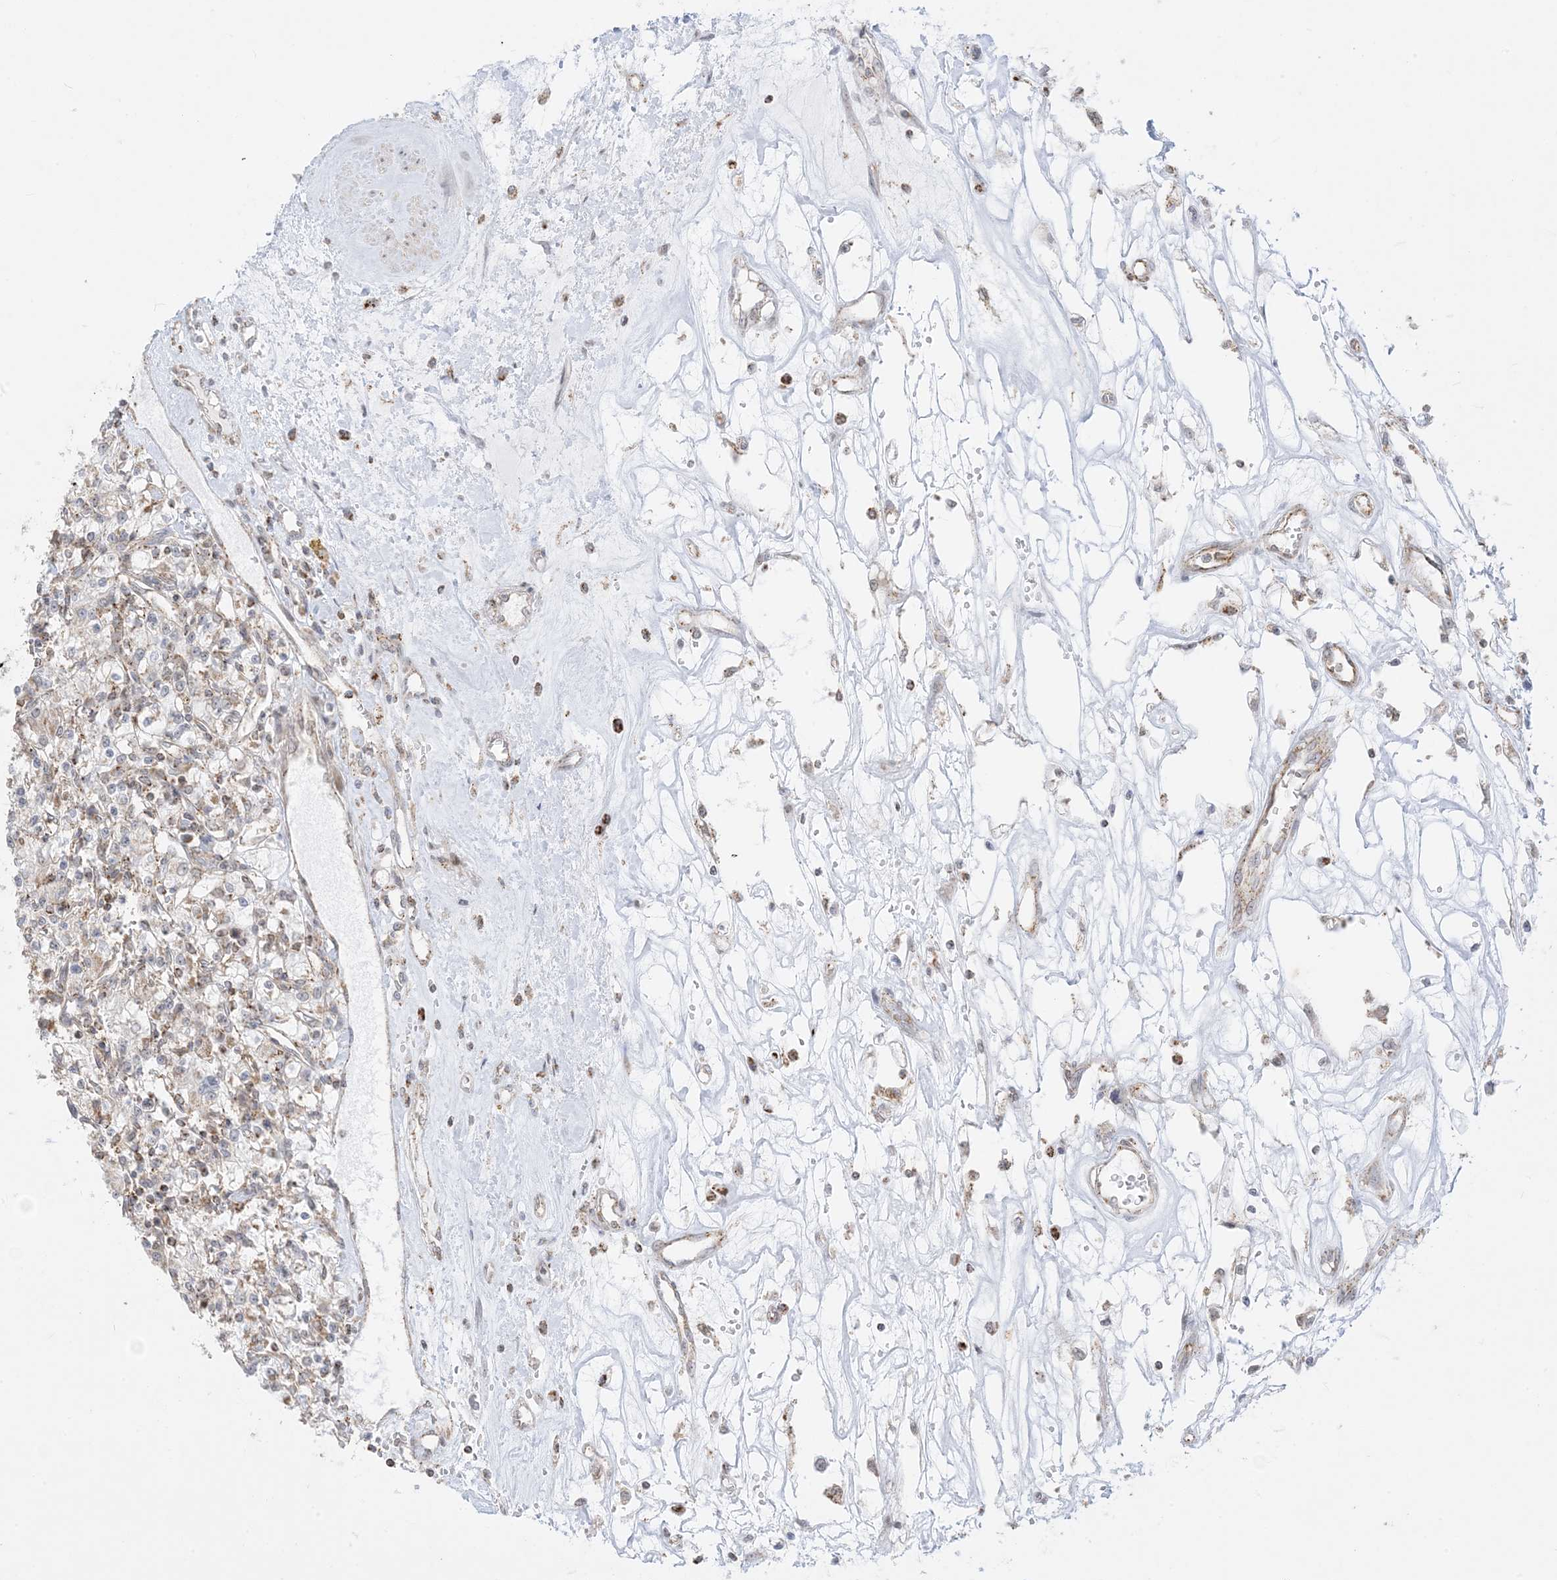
{"staining": {"intensity": "negative", "quantity": "none", "location": "none"}, "tissue": "renal cancer", "cell_type": "Tumor cells", "image_type": "cancer", "snomed": [{"axis": "morphology", "description": "Adenocarcinoma, NOS"}, {"axis": "topography", "description": "Kidney"}], "caption": "IHC micrograph of renal adenocarcinoma stained for a protein (brown), which demonstrates no expression in tumor cells. (DAB (3,3'-diaminobenzidine) immunohistochemistry with hematoxylin counter stain).", "gene": "KANSL3", "patient": {"sex": "female", "age": 59}}